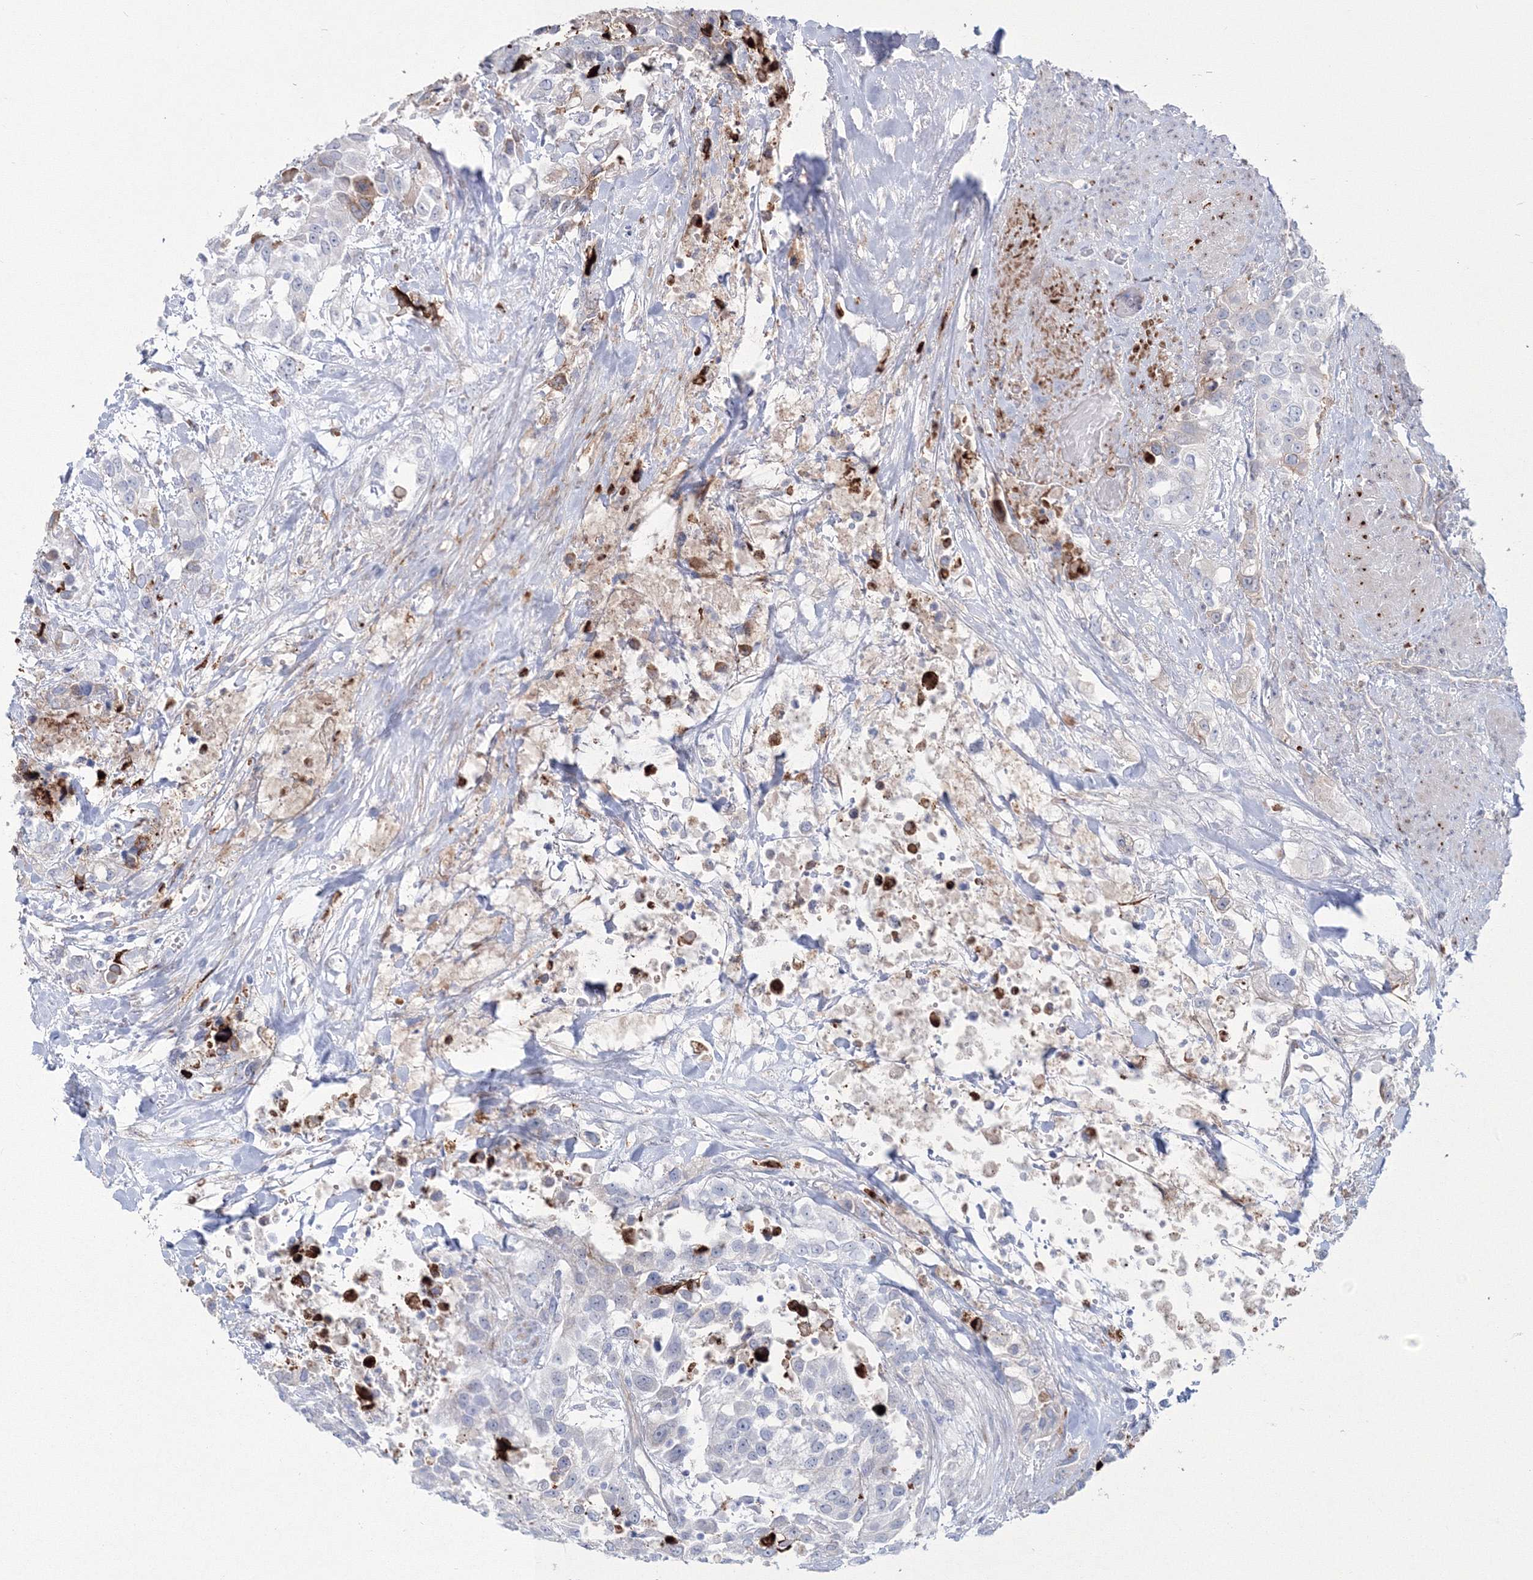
{"staining": {"intensity": "negative", "quantity": "none", "location": "none"}, "tissue": "urothelial cancer", "cell_type": "Tumor cells", "image_type": "cancer", "snomed": [{"axis": "morphology", "description": "Urothelial carcinoma, High grade"}, {"axis": "topography", "description": "Urinary bladder"}], "caption": "Human urothelial carcinoma (high-grade) stained for a protein using IHC exhibits no staining in tumor cells.", "gene": "HYAL2", "patient": {"sex": "female", "age": 80}}